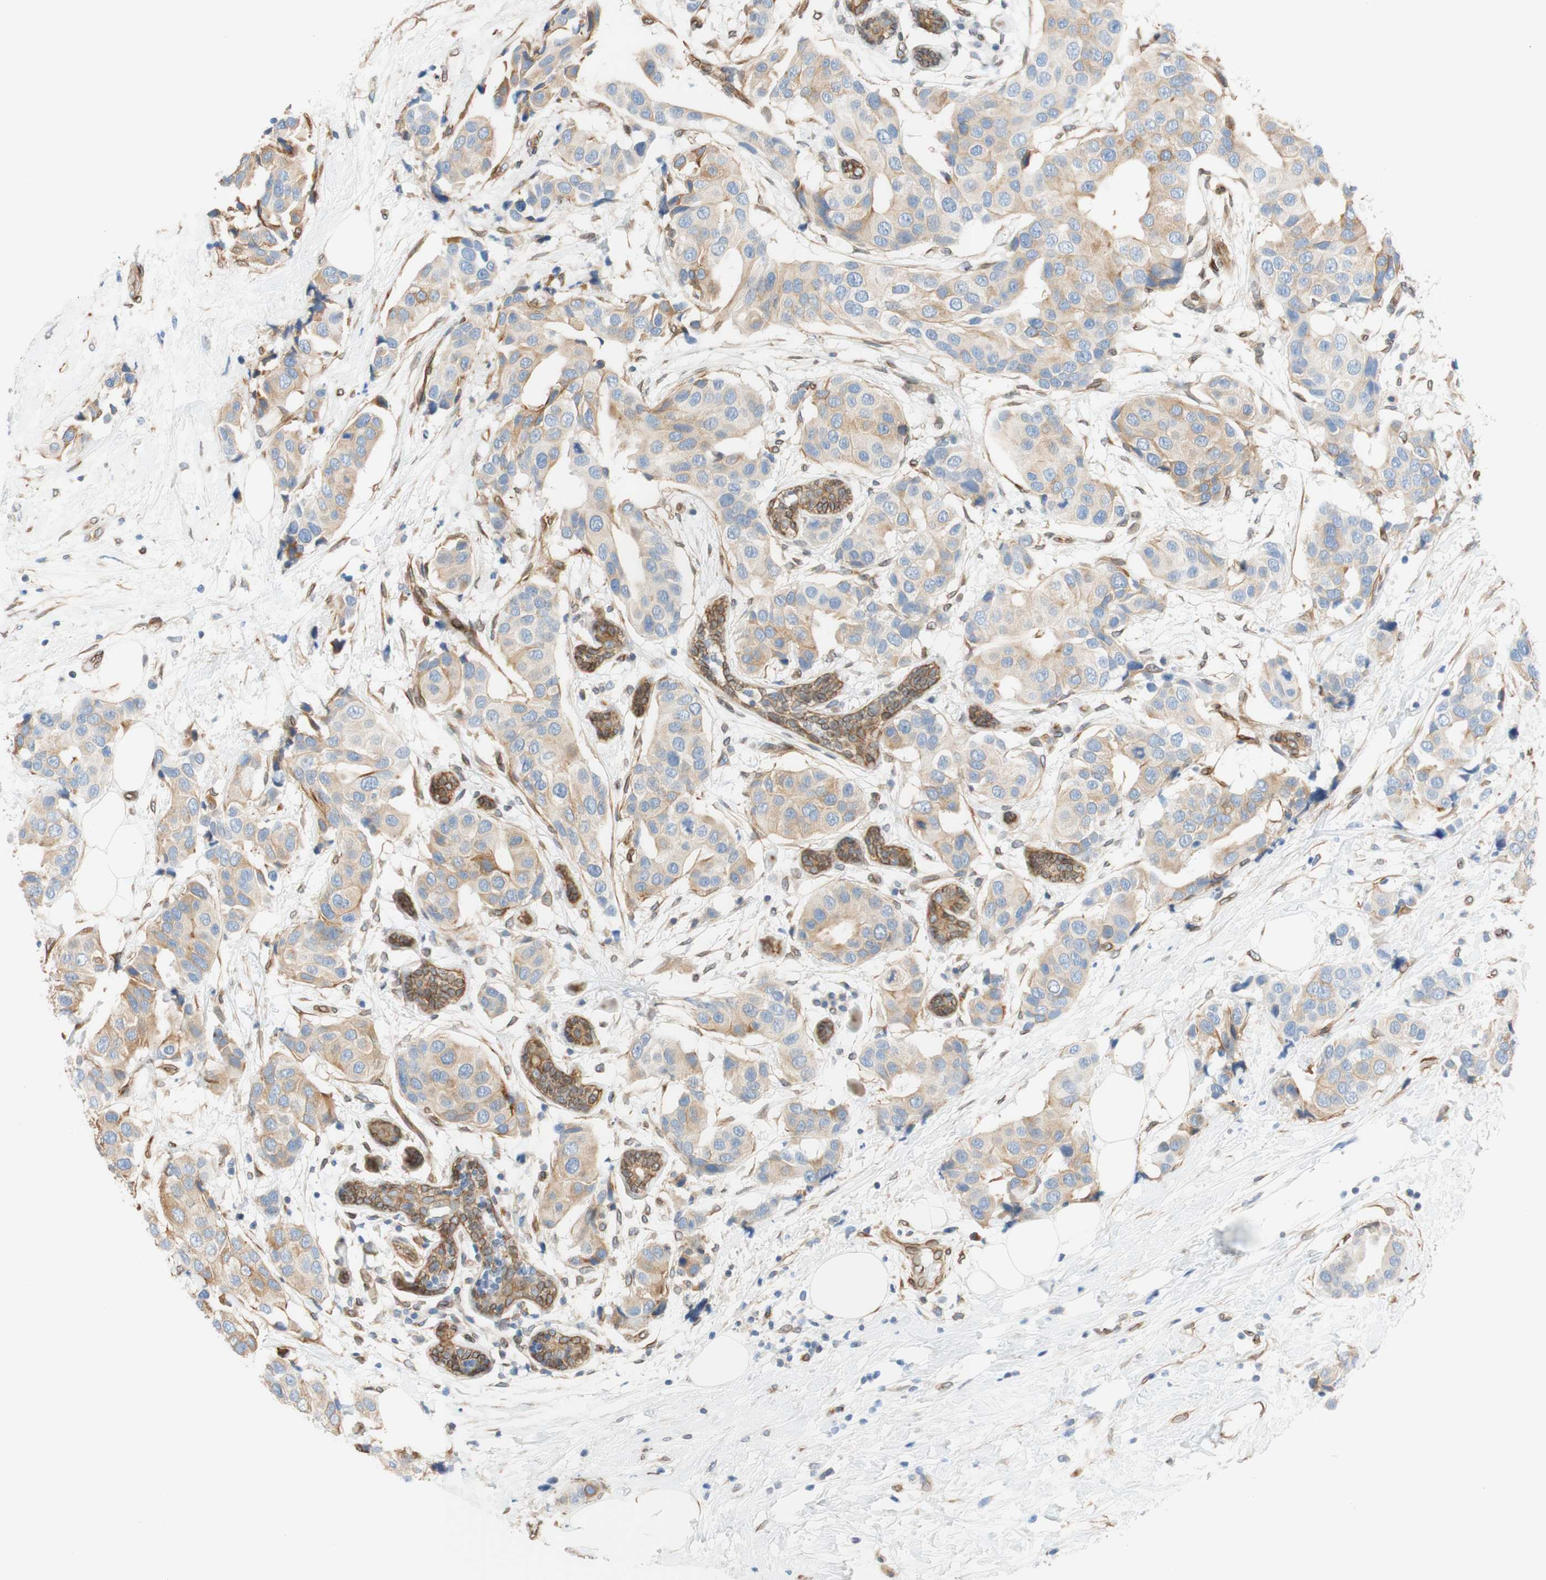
{"staining": {"intensity": "weak", "quantity": "25%-75%", "location": "cytoplasmic/membranous"}, "tissue": "breast cancer", "cell_type": "Tumor cells", "image_type": "cancer", "snomed": [{"axis": "morphology", "description": "Normal tissue, NOS"}, {"axis": "morphology", "description": "Duct carcinoma"}, {"axis": "topography", "description": "Breast"}], "caption": "Breast invasive ductal carcinoma was stained to show a protein in brown. There is low levels of weak cytoplasmic/membranous positivity in about 25%-75% of tumor cells. The protein of interest is stained brown, and the nuclei are stained in blue (DAB (3,3'-diaminobenzidine) IHC with brightfield microscopy, high magnification).", "gene": "ENDOD1", "patient": {"sex": "female", "age": 39}}